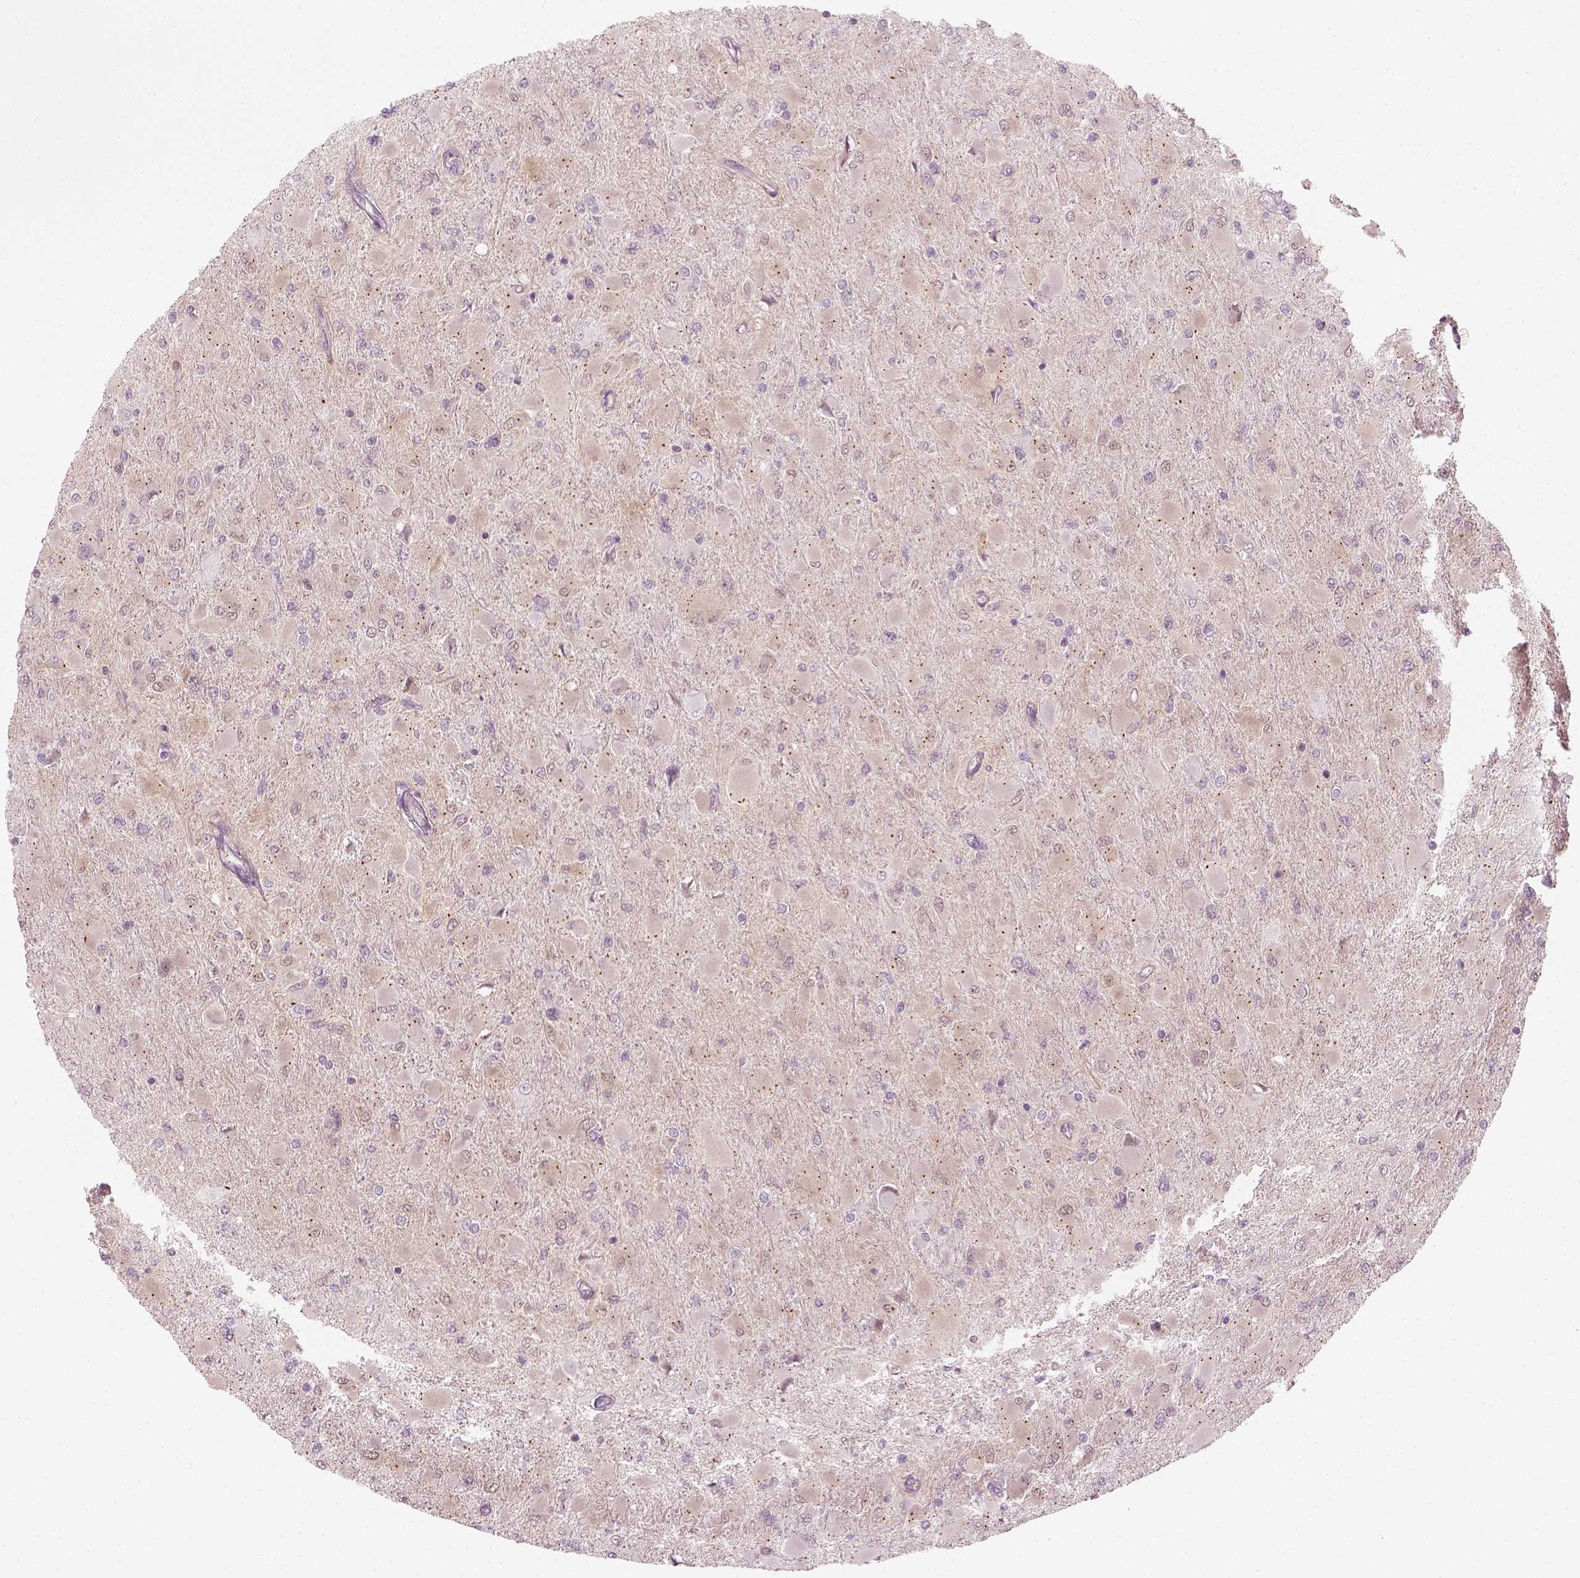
{"staining": {"intensity": "negative", "quantity": "none", "location": "none"}, "tissue": "glioma", "cell_type": "Tumor cells", "image_type": "cancer", "snomed": [{"axis": "morphology", "description": "Glioma, malignant, High grade"}, {"axis": "topography", "description": "Cerebral cortex"}], "caption": "The micrograph exhibits no significant staining in tumor cells of malignant high-grade glioma.", "gene": "MLIP", "patient": {"sex": "female", "age": 36}}